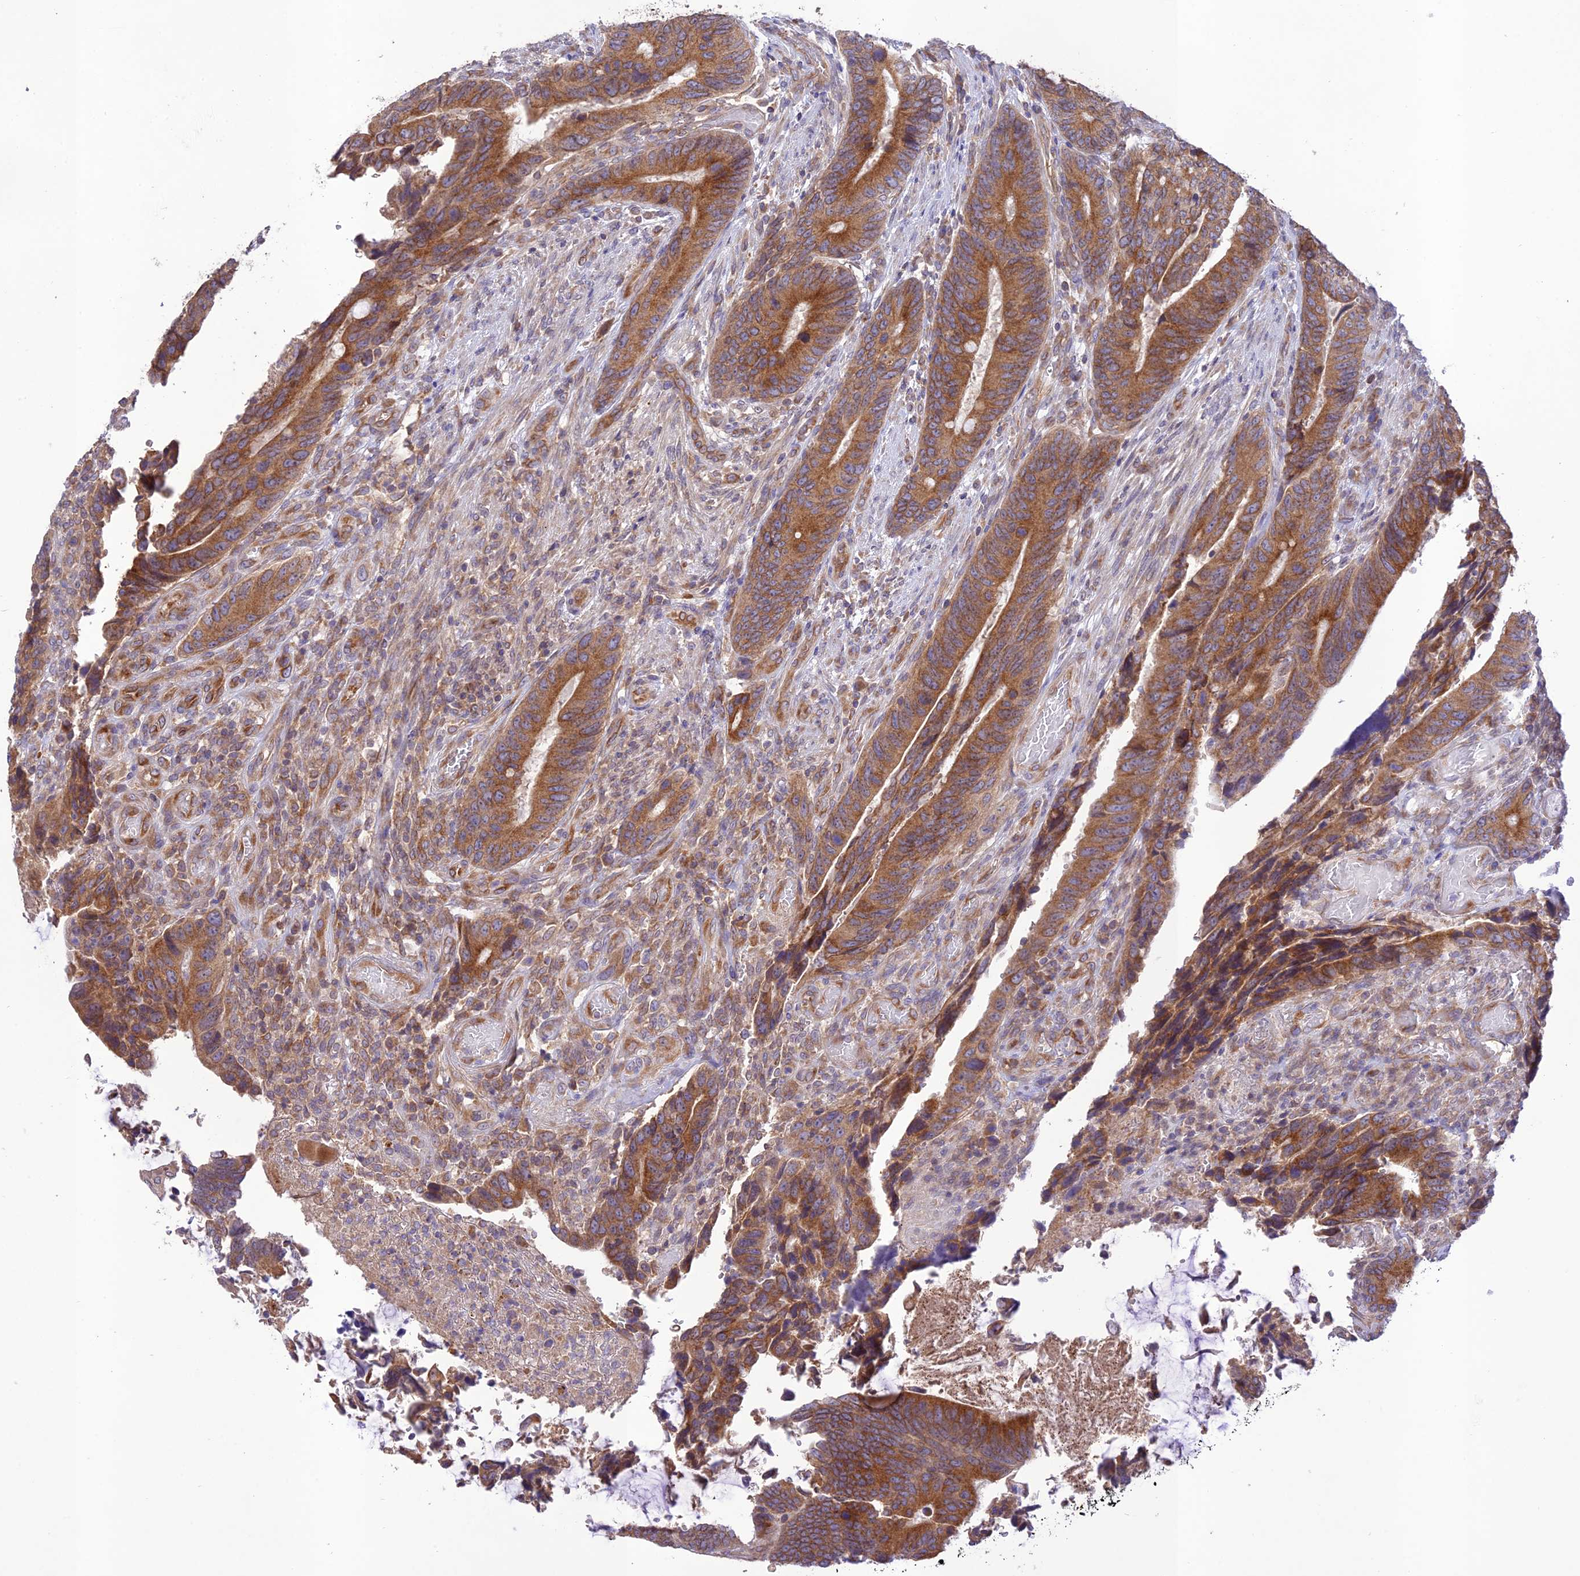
{"staining": {"intensity": "moderate", "quantity": ">75%", "location": "cytoplasmic/membranous"}, "tissue": "colorectal cancer", "cell_type": "Tumor cells", "image_type": "cancer", "snomed": [{"axis": "morphology", "description": "Adenocarcinoma, NOS"}, {"axis": "topography", "description": "Colon"}], "caption": "Colorectal adenocarcinoma tissue shows moderate cytoplasmic/membranous expression in about >75% of tumor cells, visualized by immunohistochemistry. (DAB = brown stain, brightfield microscopy at high magnification).", "gene": "TMEM259", "patient": {"sex": "male", "age": 87}}